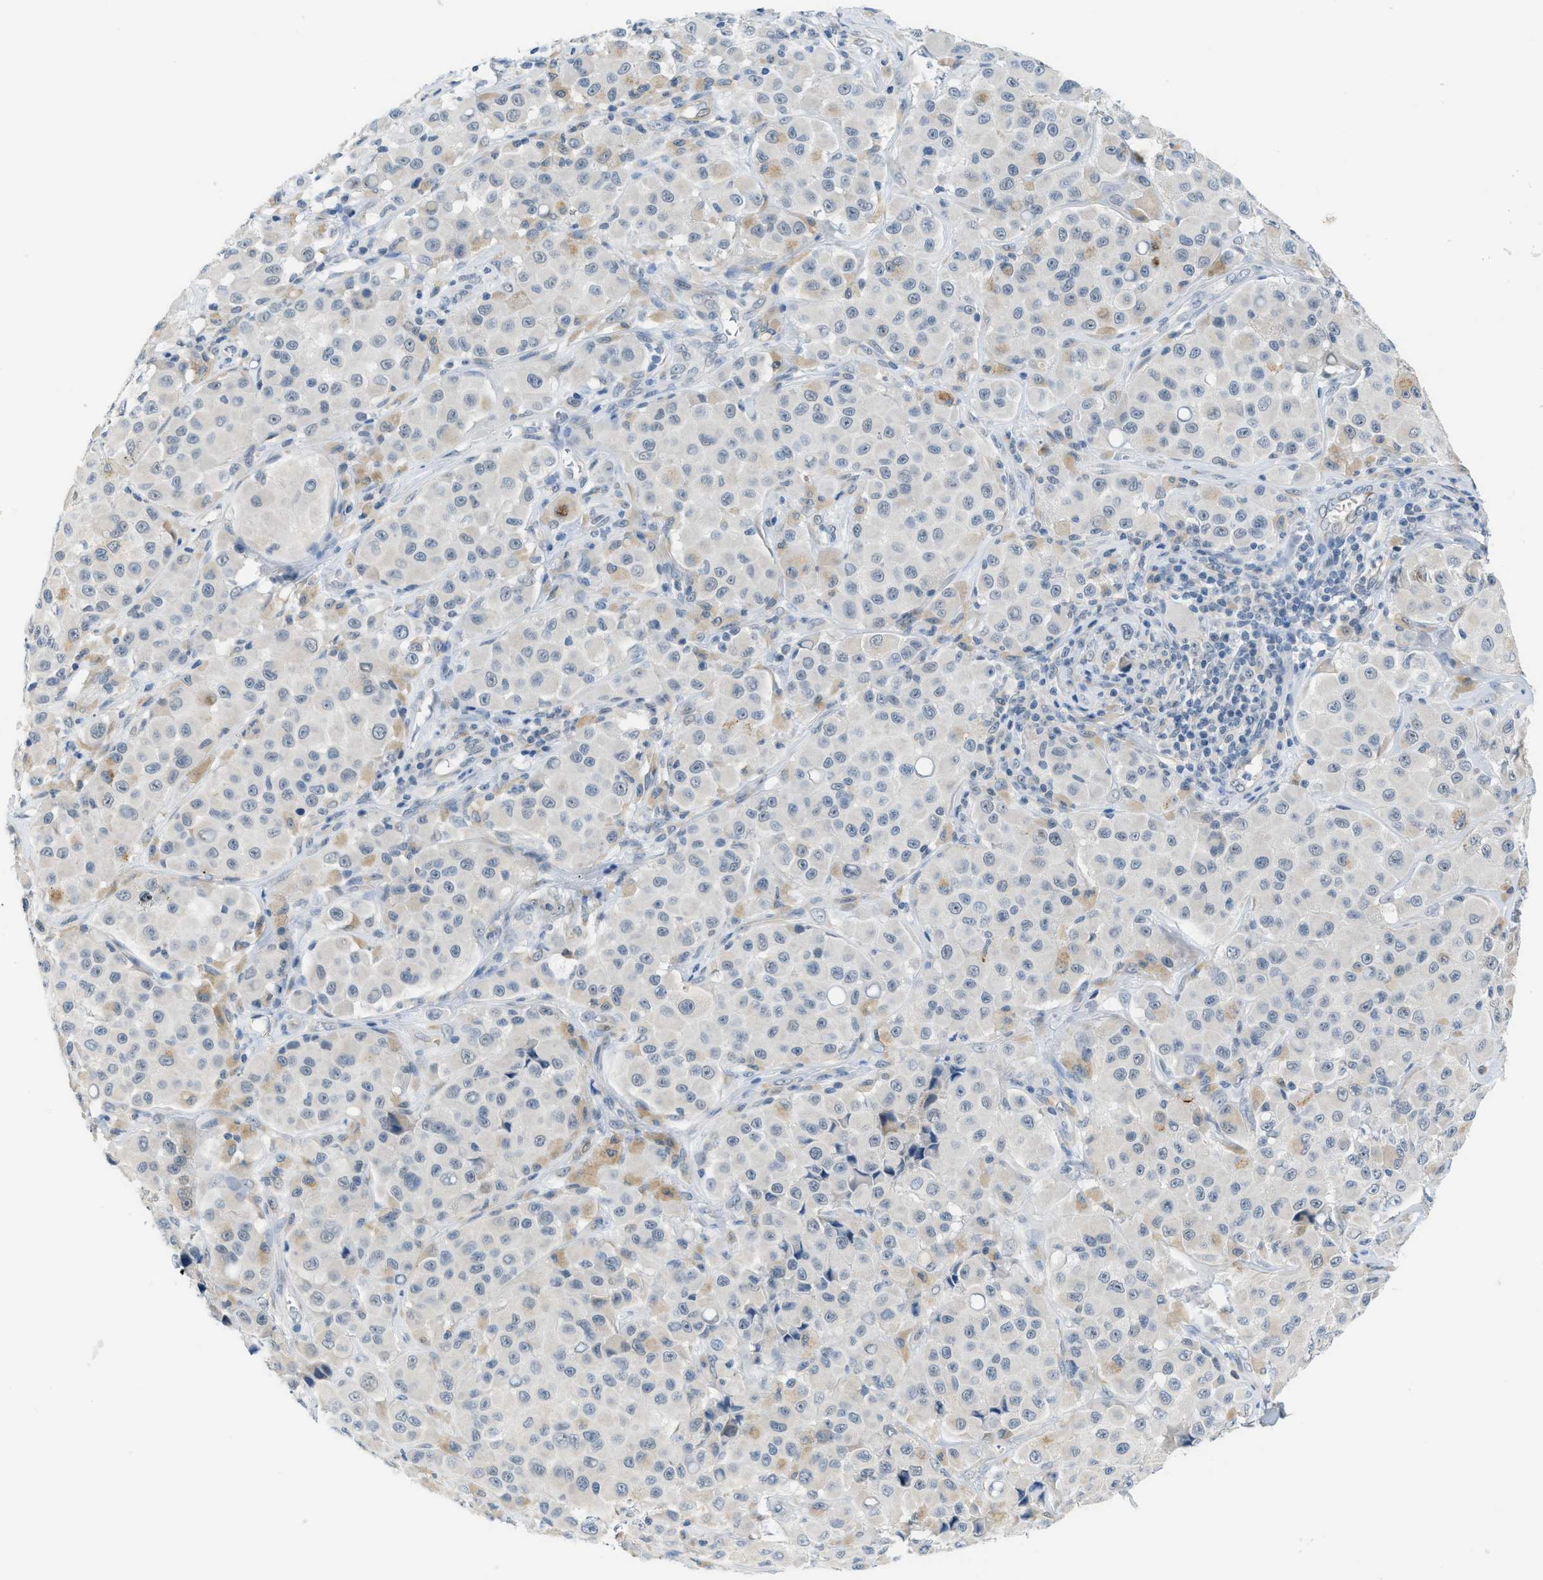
{"staining": {"intensity": "negative", "quantity": "none", "location": "none"}, "tissue": "melanoma", "cell_type": "Tumor cells", "image_type": "cancer", "snomed": [{"axis": "morphology", "description": "Malignant melanoma, NOS"}, {"axis": "topography", "description": "Skin"}], "caption": "Malignant melanoma was stained to show a protein in brown. There is no significant positivity in tumor cells.", "gene": "PSAT1", "patient": {"sex": "male", "age": 84}}